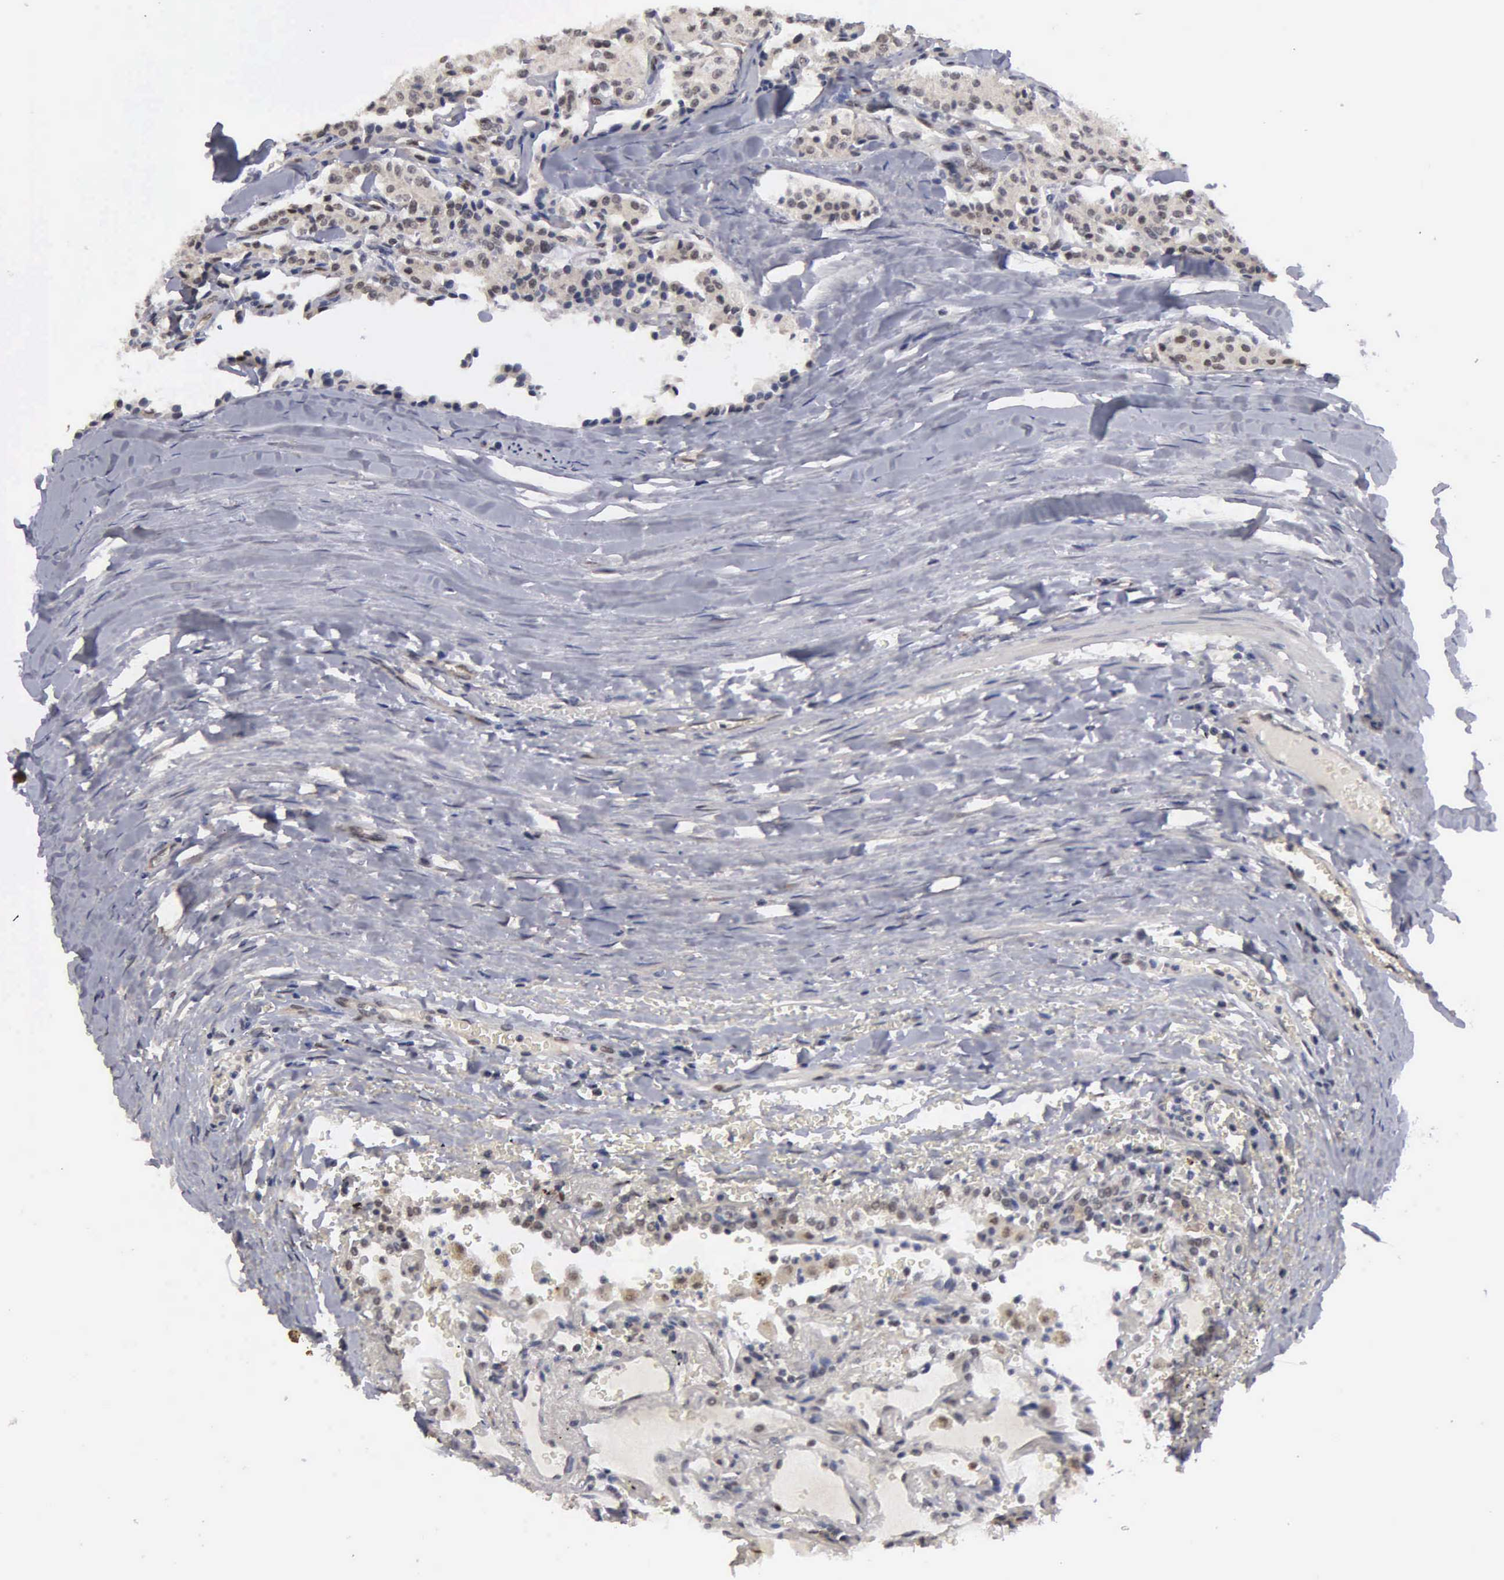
{"staining": {"intensity": "moderate", "quantity": "25%-75%", "location": "nuclear"}, "tissue": "carcinoid", "cell_type": "Tumor cells", "image_type": "cancer", "snomed": [{"axis": "morphology", "description": "Carcinoid, malignant, NOS"}, {"axis": "topography", "description": "Bronchus"}], "caption": "A brown stain highlights moderate nuclear expression of a protein in human carcinoid tumor cells.", "gene": "ZBTB33", "patient": {"sex": "male", "age": 55}}